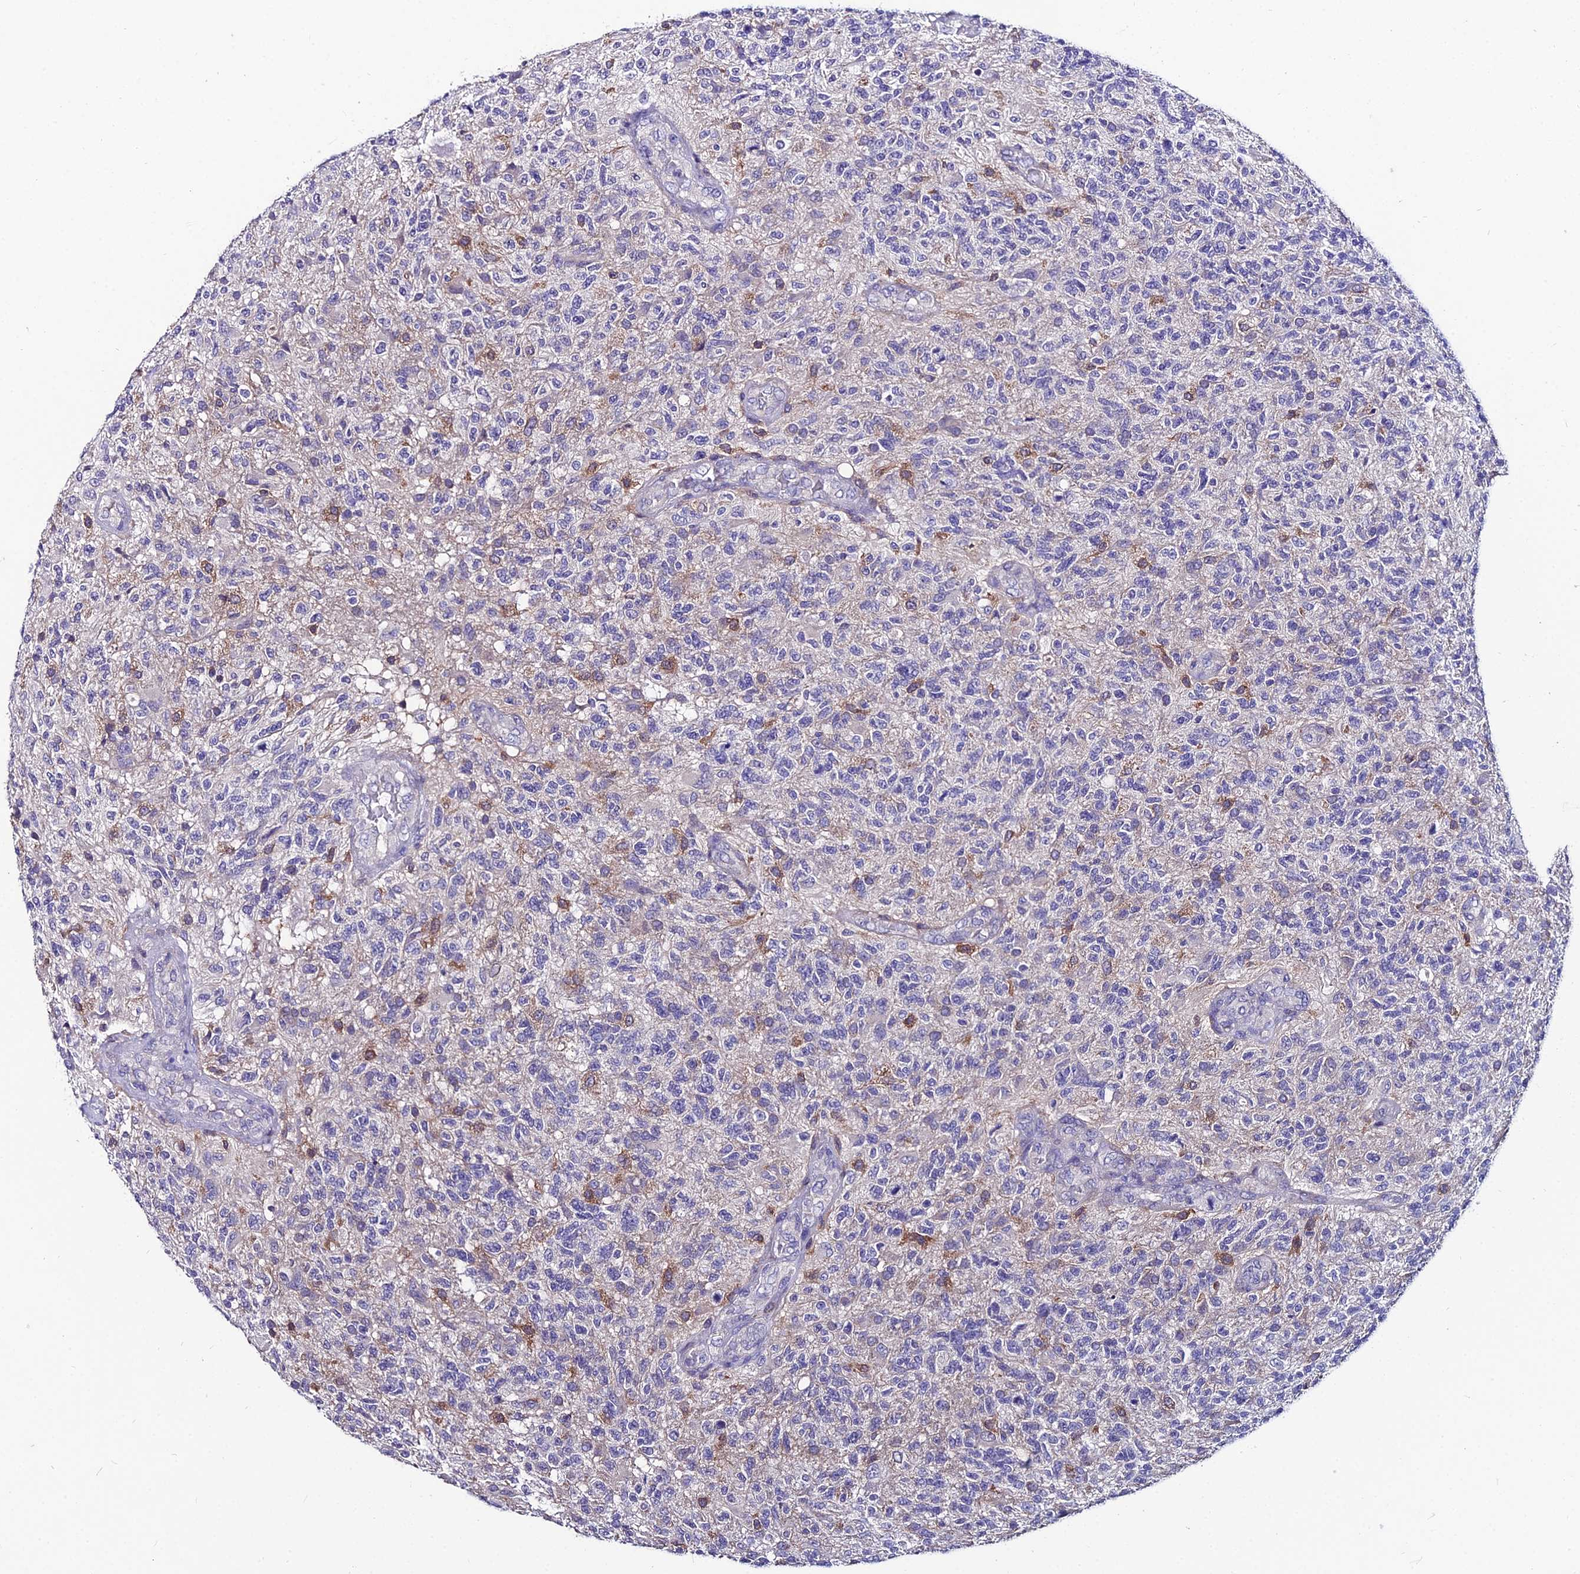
{"staining": {"intensity": "negative", "quantity": "none", "location": "none"}, "tissue": "glioma", "cell_type": "Tumor cells", "image_type": "cancer", "snomed": [{"axis": "morphology", "description": "Glioma, malignant, High grade"}, {"axis": "topography", "description": "Brain"}], "caption": "Tumor cells show no significant expression in malignant glioma (high-grade).", "gene": "LGALS7", "patient": {"sex": "male", "age": 56}}